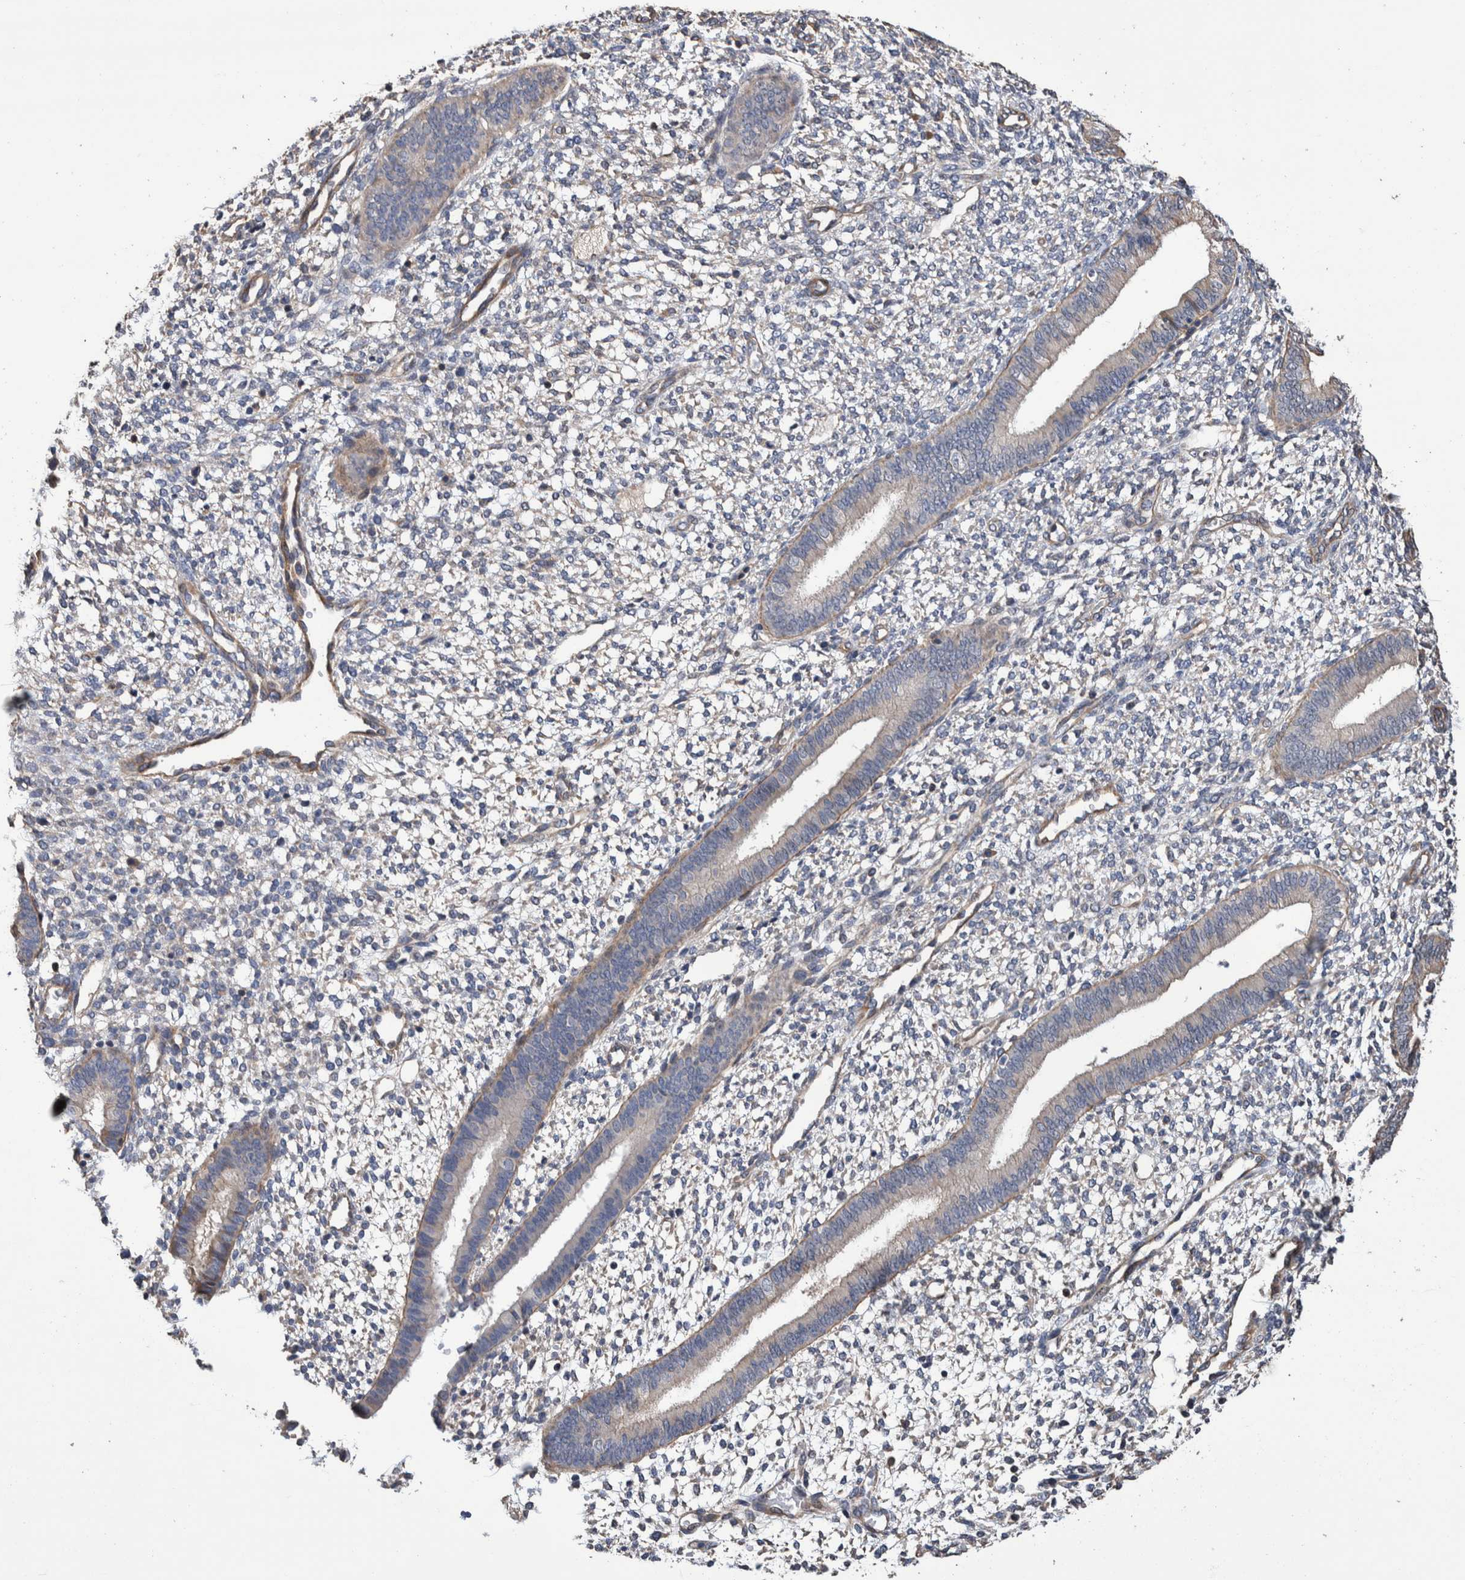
{"staining": {"intensity": "negative", "quantity": "none", "location": "none"}, "tissue": "endometrium", "cell_type": "Cells in endometrial stroma", "image_type": "normal", "snomed": [{"axis": "morphology", "description": "Normal tissue, NOS"}, {"axis": "topography", "description": "Endometrium"}], "caption": "DAB (3,3'-diaminobenzidine) immunohistochemical staining of unremarkable endometrium shows no significant staining in cells in endometrial stroma.", "gene": "SLC45A4", "patient": {"sex": "female", "age": 46}}